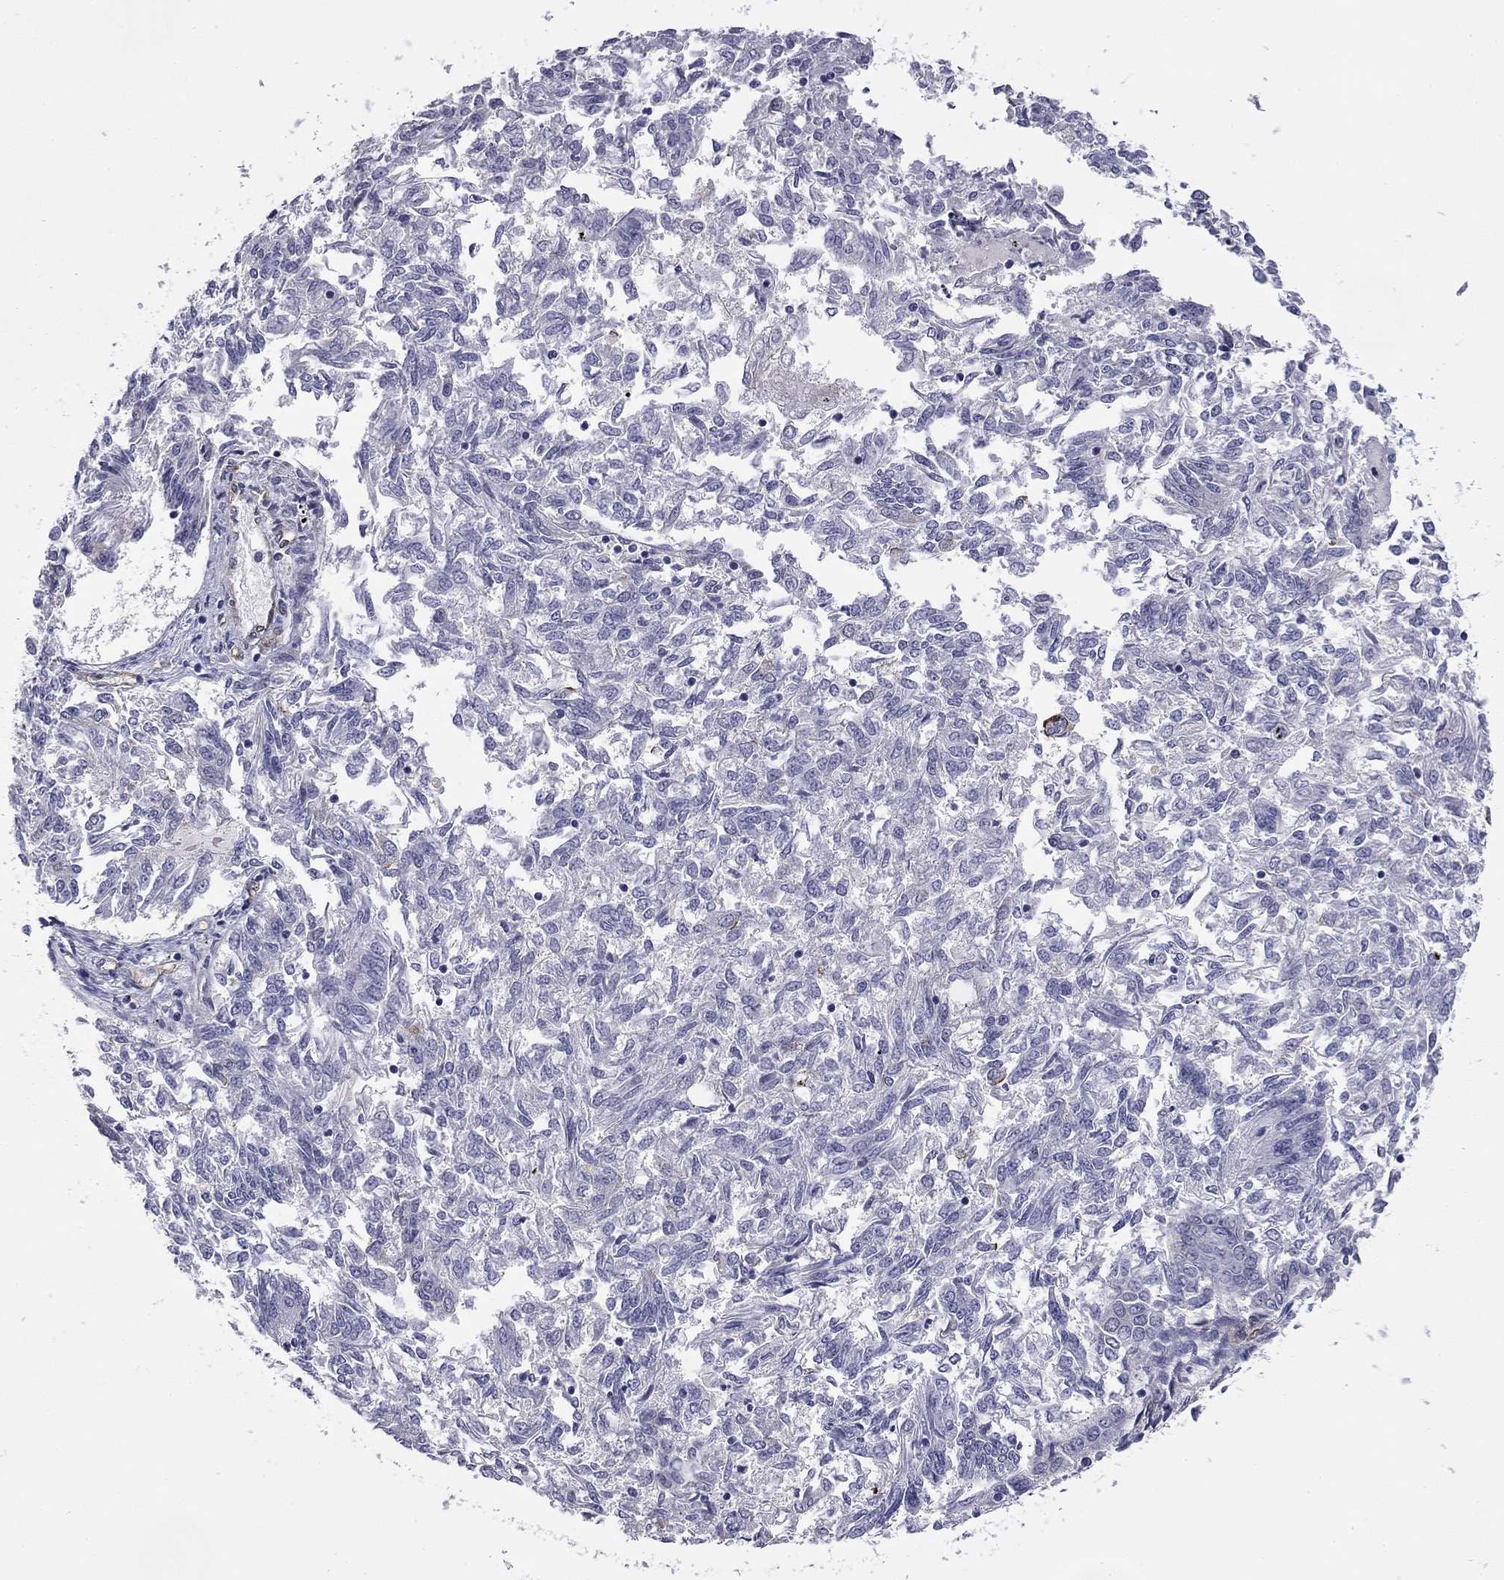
{"staining": {"intensity": "negative", "quantity": "none", "location": "none"}, "tissue": "endometrial cancer", "cell_type": "Tumor cells", "image_type": "cancer", "snomed": [{"axis": "morphology", "description": "Adenocarcinoma, NOS"}, {"axis": "topography", "description": "Endometrium"}], "caption": "This is a image of immunohistochemistry staining of endometrial adenocarcinoma, which shows no positivity in tumor cells.", "gene": "TCHH", "patient": {"sex": "female", "age": 58}}